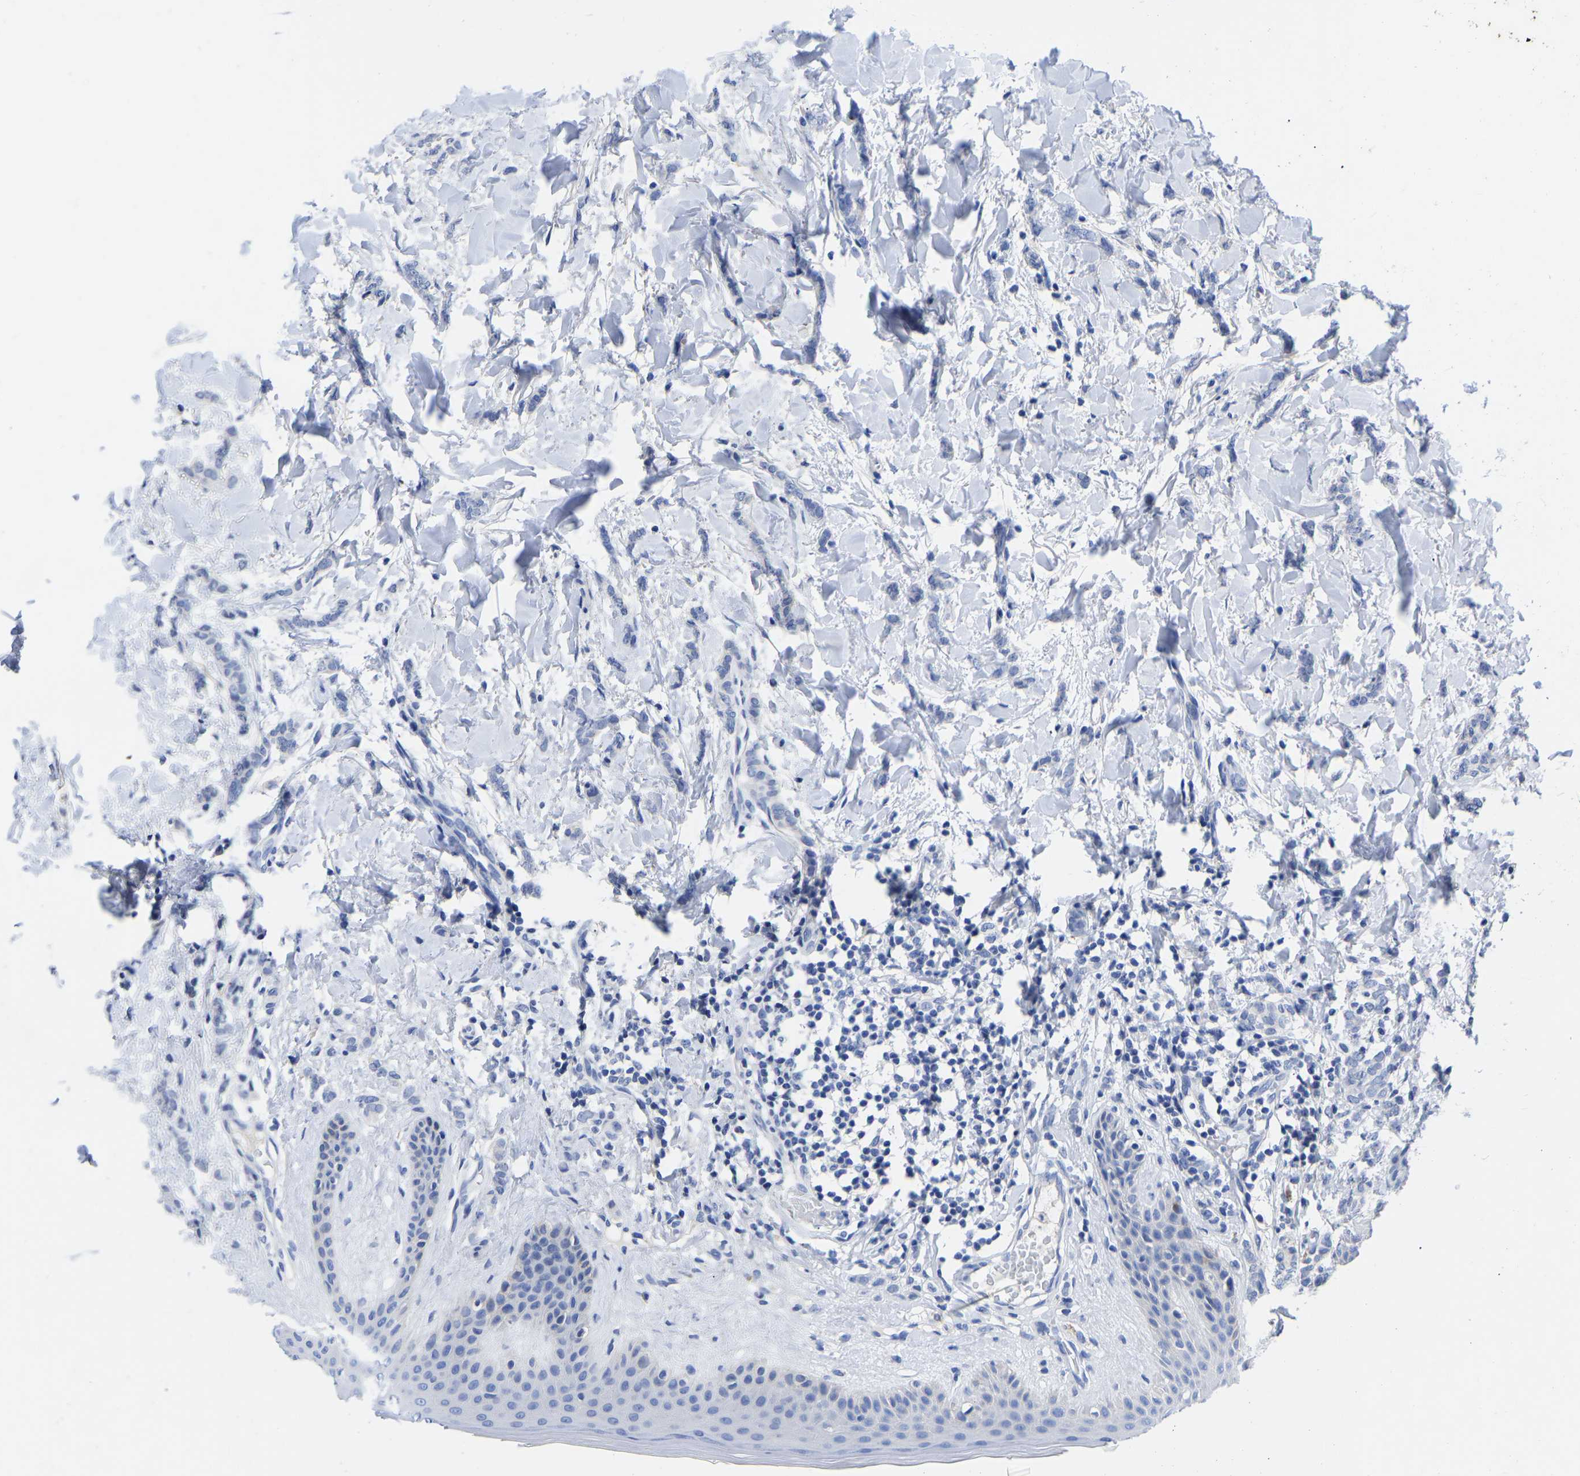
{"staining": {"intensity": "negative", "quantity": "none", "location": "none"}, "tissue": "breast cancer", "cell_type": "Tumor cells", "image_type": "cancer", "snomed": [{"axis": "morphology", "description": "Lobular carcinoma"}, {"axis": "topography", "description": "Skin"}, {"axis": "topography", "description": "Breast"}], "caption": "Immunohistochemical staining of lobular carcinoma (breast) demonstrates no significant staining in tumor cells. (Stains: DAB (3,3'-diaminobenzidine) immunohistochemistry (IHC) with hematoxylin counter stain, Microscopy: brightfield microscopy at high magnification).", "gene": "GPA33", "patient": {"sex": "female", "age": 46}}